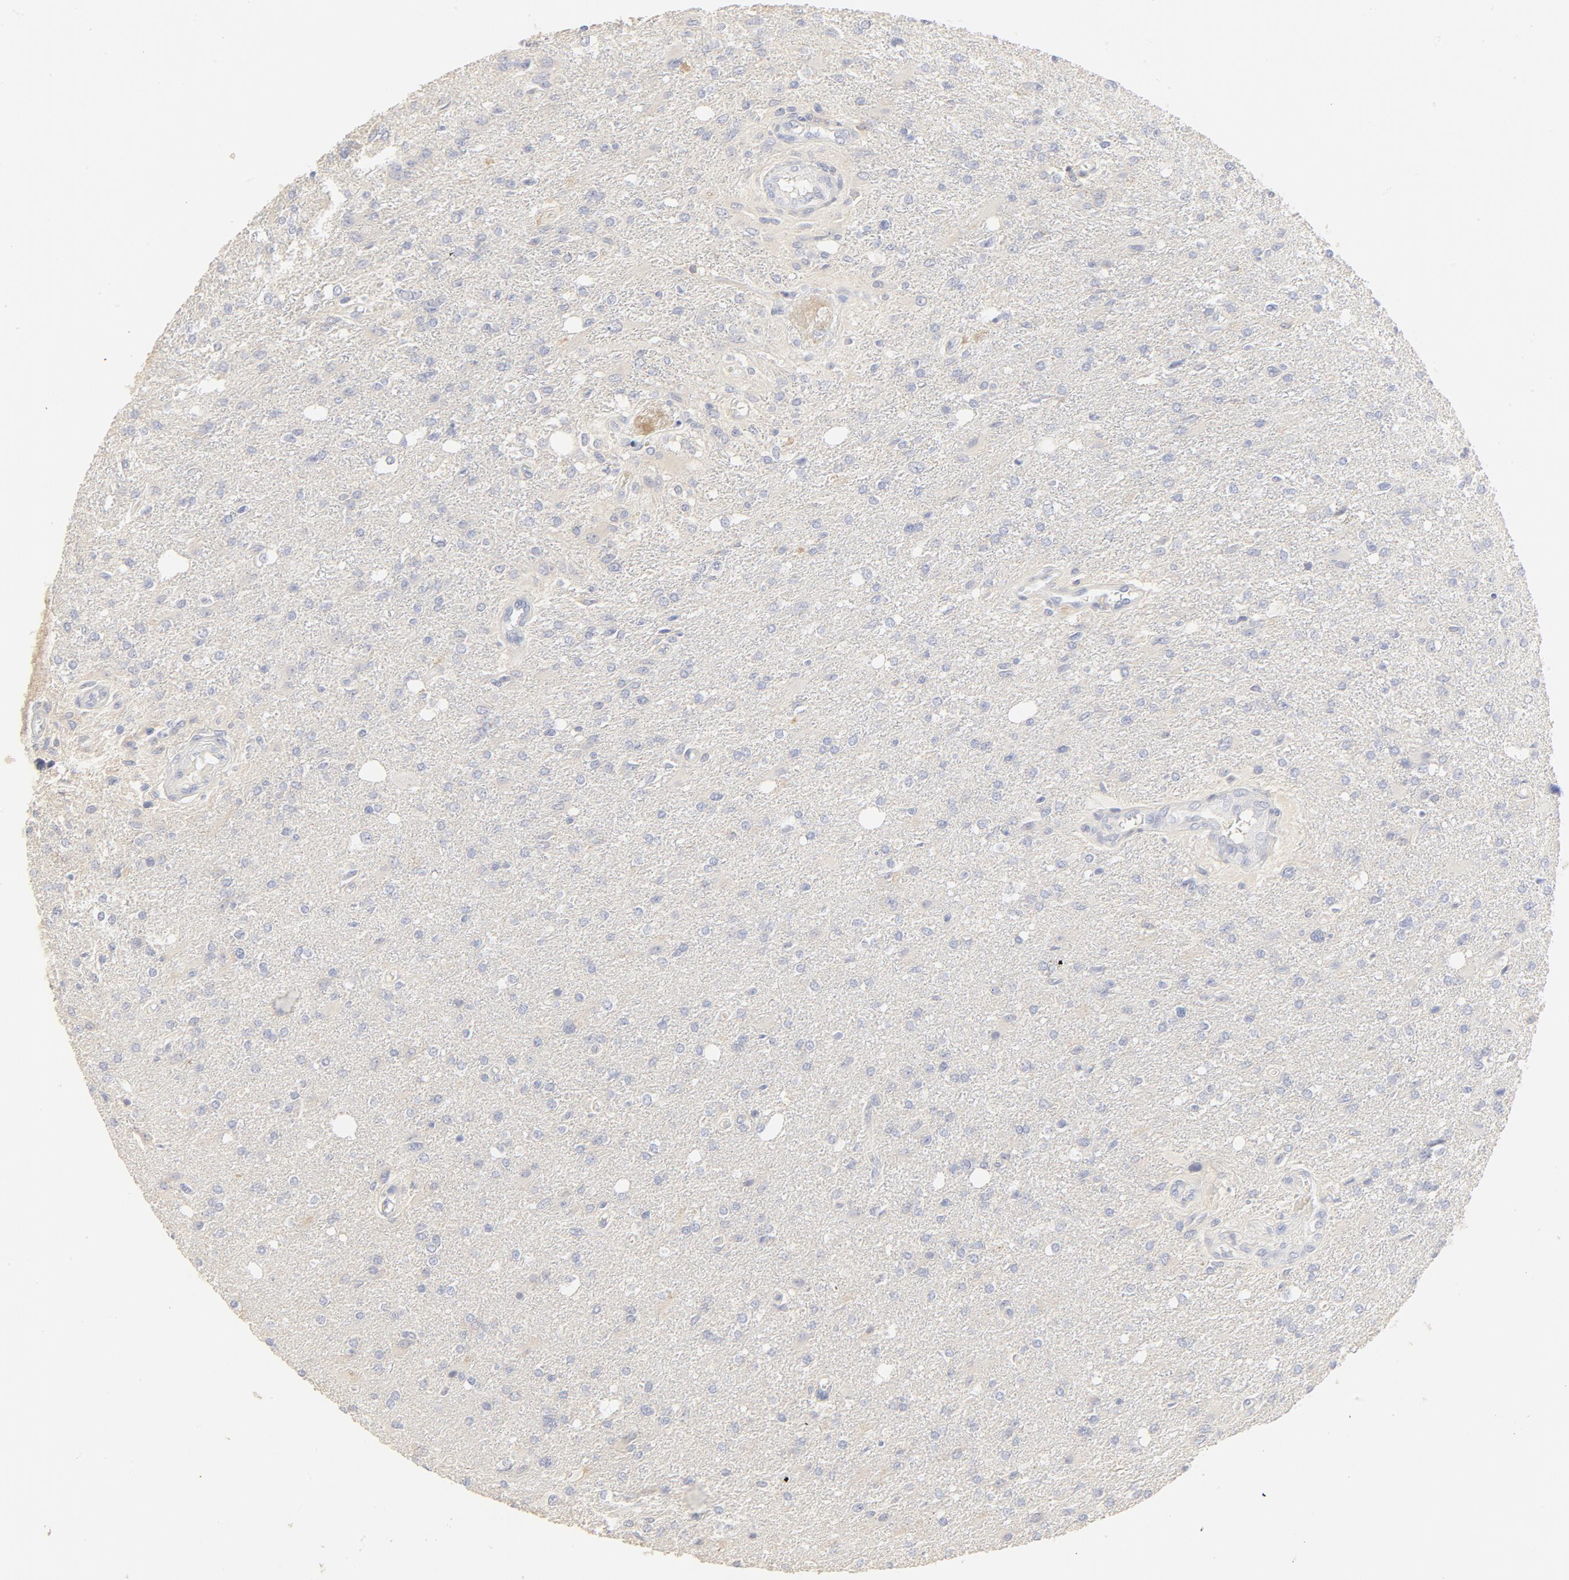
{"staining": {"intensity": "weak", "quantity": "<25%", "location": "cytoplasmic/membranous"}, "tissue": "glioma", "cell_type": "Tumor cells", "image_type": "cancer", "snomed": [{"axis": "morphology", "description": "Glioma, malignant, High grade"}, {"axis": "topography", "description": "Cerebral cortex"}], "caption": "Protein analysis of malignant glioma (high-grade) shows no significant positivity in tumor cells. Brightfield microscopy of immunohistochemistry (IHC) stained with DAB (brown) and hematoxylin (blue), captured at high magnification.", "gene": "FCGBP", "patient": {"sex": "male", "age": 76}}